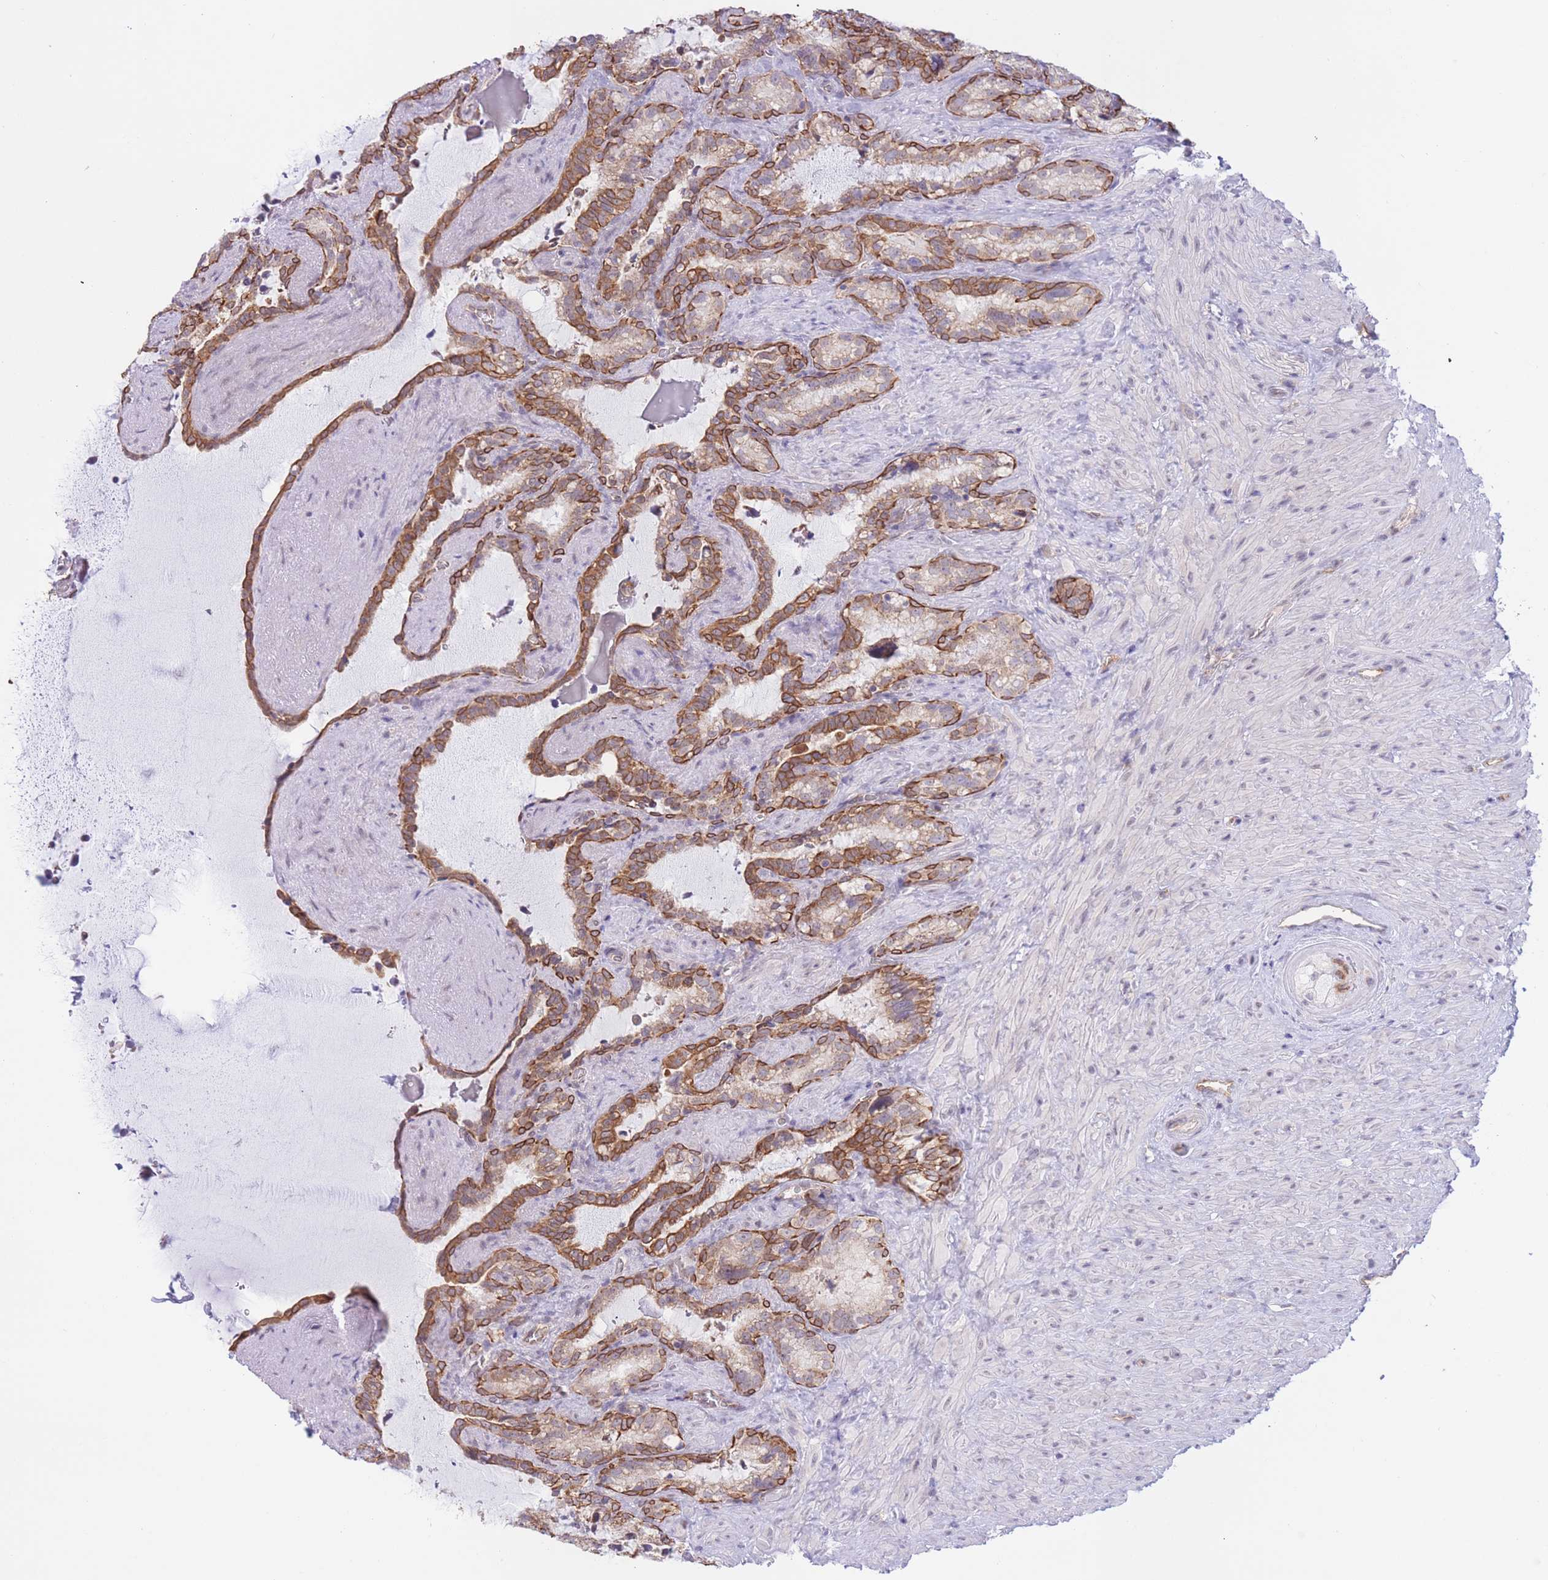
{"staining": {"intensity": "strong", "quantity": ">75%", "location": "cytoplasmic/membranous"}, "tissue": "seminal vesicle", "cell_type": "Glandular cells", "image_type": "normal", "snomed": [{"axis": "morphology", "description": "Normal tissue, NOS"}, {"axis": "topography", "description": "Prostate"}, {"axis": "topography", "description": "Seminal veicle"}], "caption": "Immunohistochemistry (IHC) staining of benign seminal vesicle, which demonstrates high levels of strong cytoplasmic/membranous expression in about >75% of glandular cells indicating strong cytoplasmic/membranous protein positivity. The staining was performed using DAB (brown) for protein detection and nuclei were counterstained in hematoxylin (blue).", "gene": "MRPS31", "patient": {"sex": "male", "age": 58}}